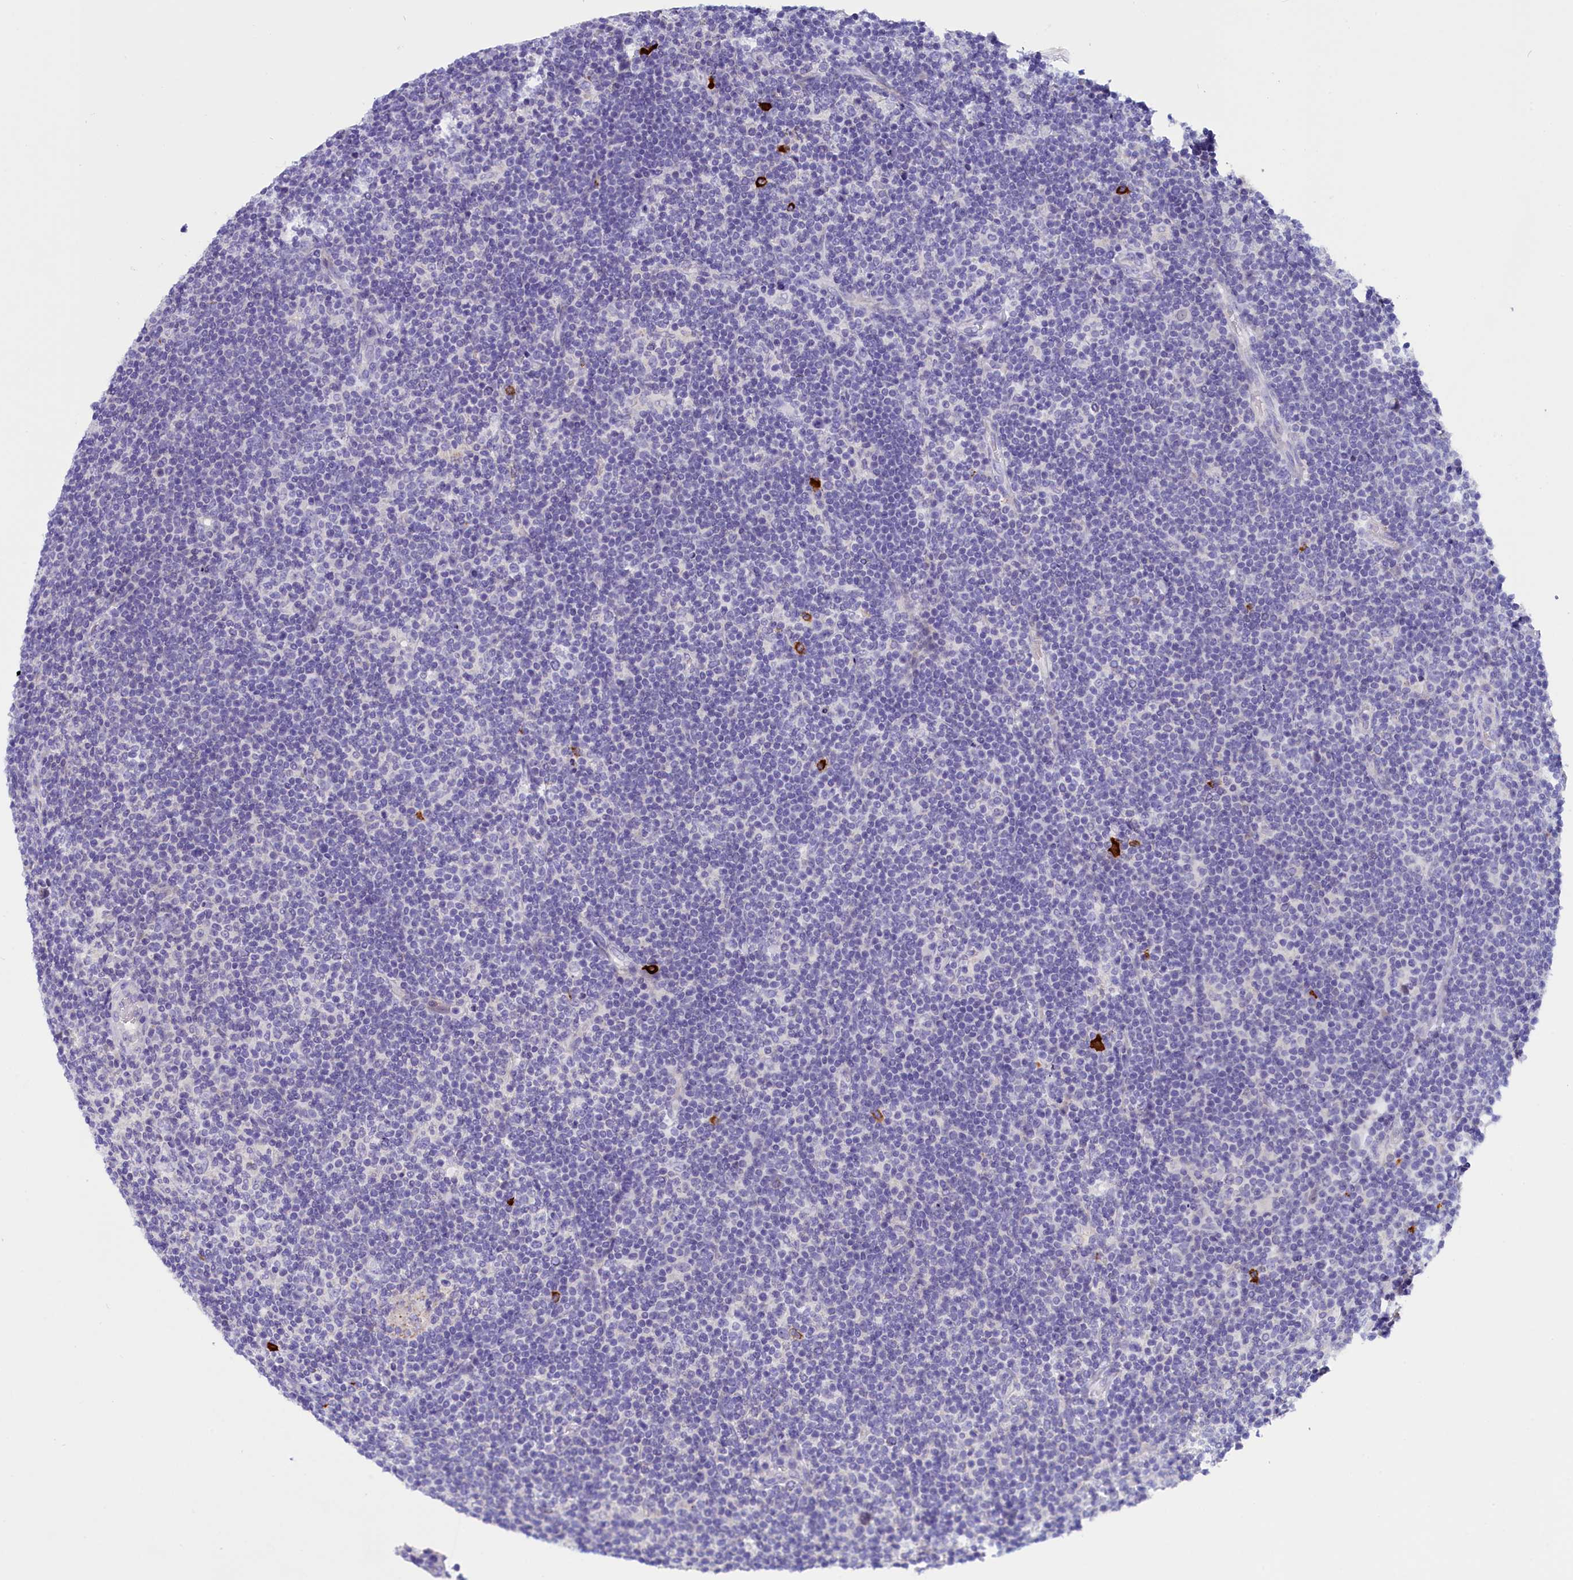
{"staining": {"intensity": "negative", "quantity": "none", "location": "none"}, "tissue": "lymphoma", "cell_type": "Tumor cells", "image_type": "cancer", "snomed": [{"axis": "morphology", "description": "Hodgkin's disease, NOS"}, {"axis": "topography", "description": "Lymph node"}], "caption": "This is an IHC micrograph of lymphoma. There is no staining in tumor cells.", "gene": "RTTN", "patient": {"sex": "female", "age": 57}}